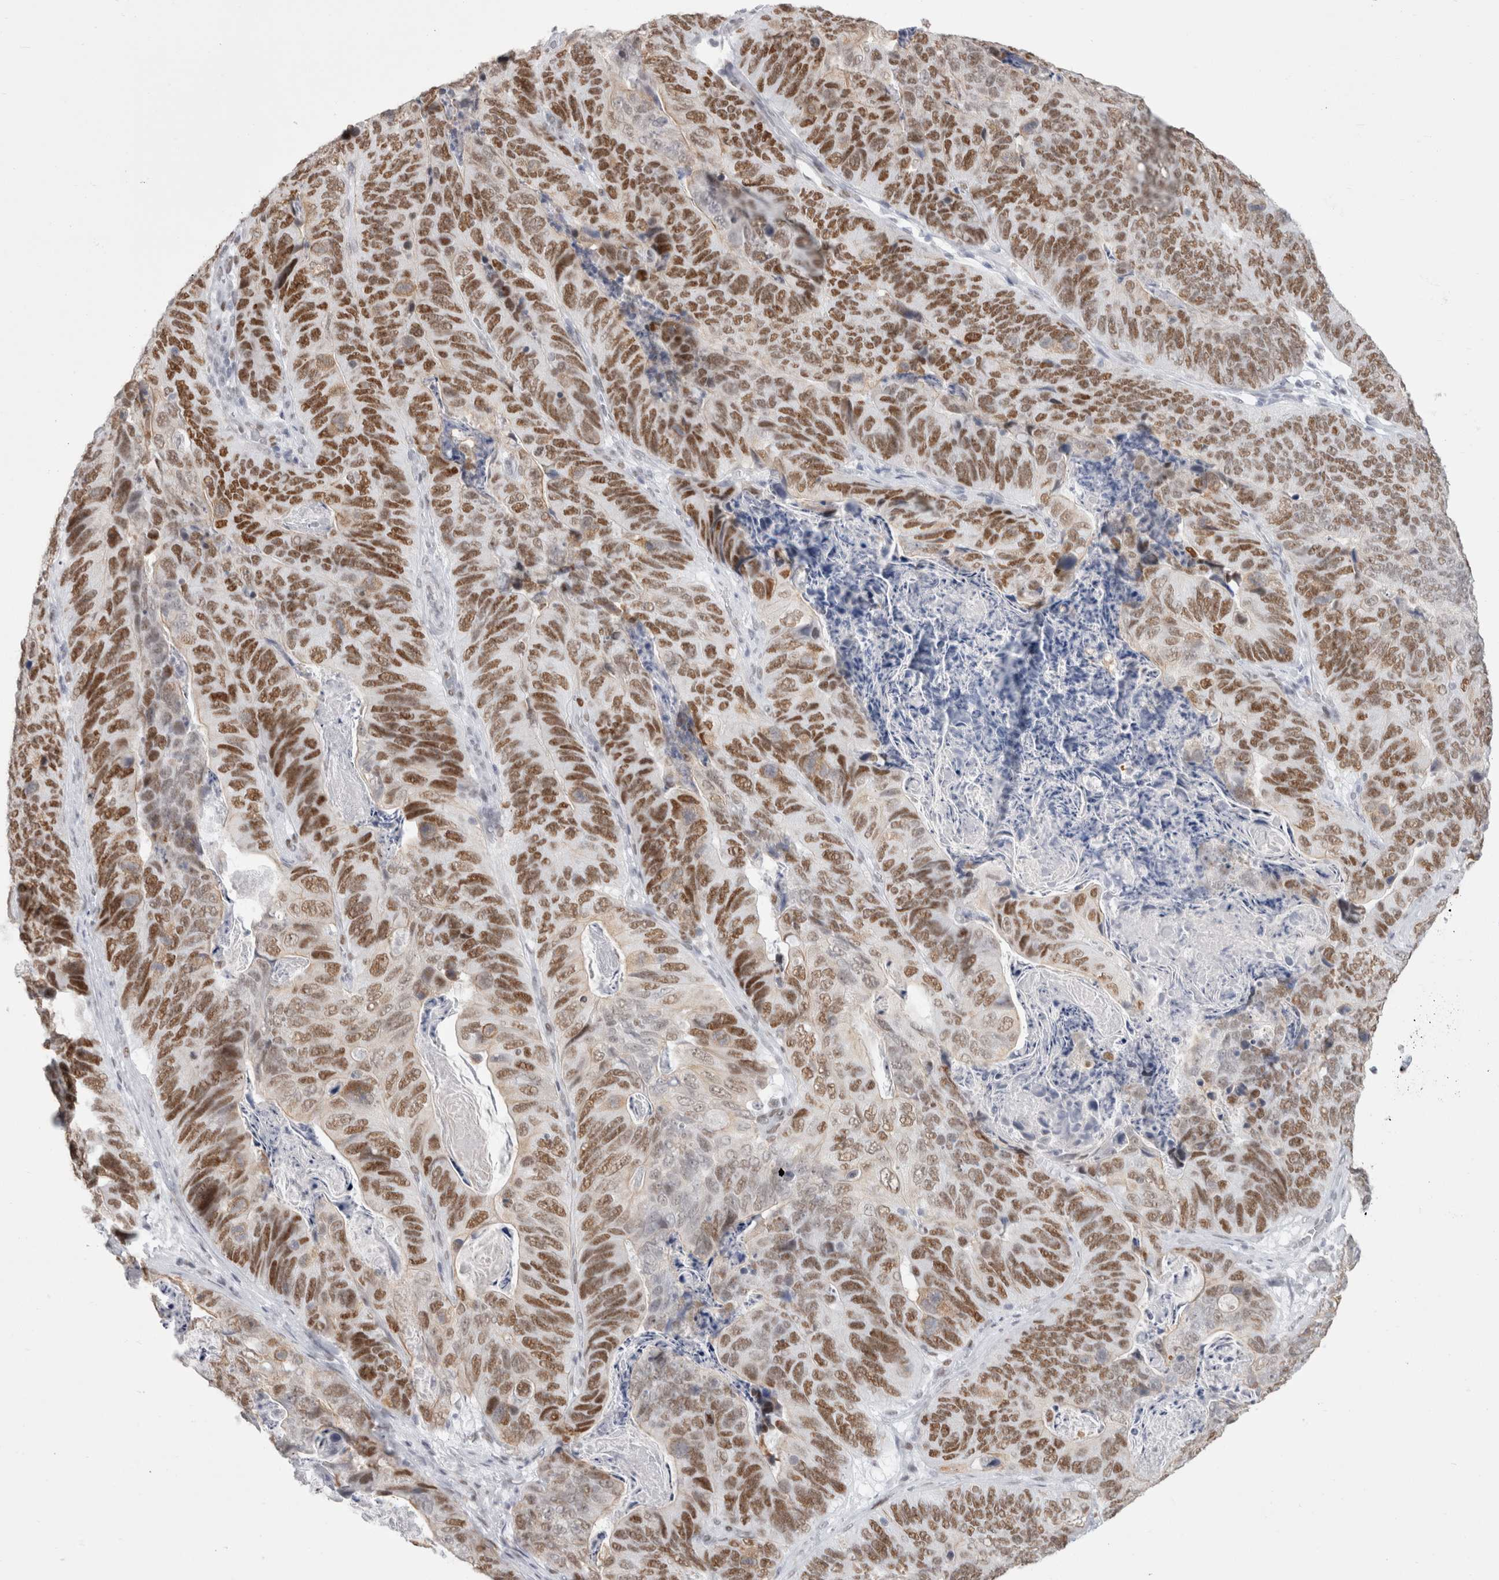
{"staining": {"intensity": "moderate", "quantity": ">75%", "location": "nuclear"}, "tissue": "stomach cancer", "cell_type": "Tumor cells", "image_type": "cancer", "snomed": [{"axis": "morphology", "description": "Normal tissue, NOS"}, {"axis": "morphology", "description": "Adenocarcinoma, NOS"}, {"axis": "topography", "description": "Stomach"}], "caption": "The micrograph shows a brown stain indicating the presence of a protein in the nuclear of tumor cells in adenocarcinoma (stomach). Ihc stains the protein of interest in brown and the nuclei are stained blue.", "gene": "SMARCC1", "patient": {"sex": "female", "age": 89}}